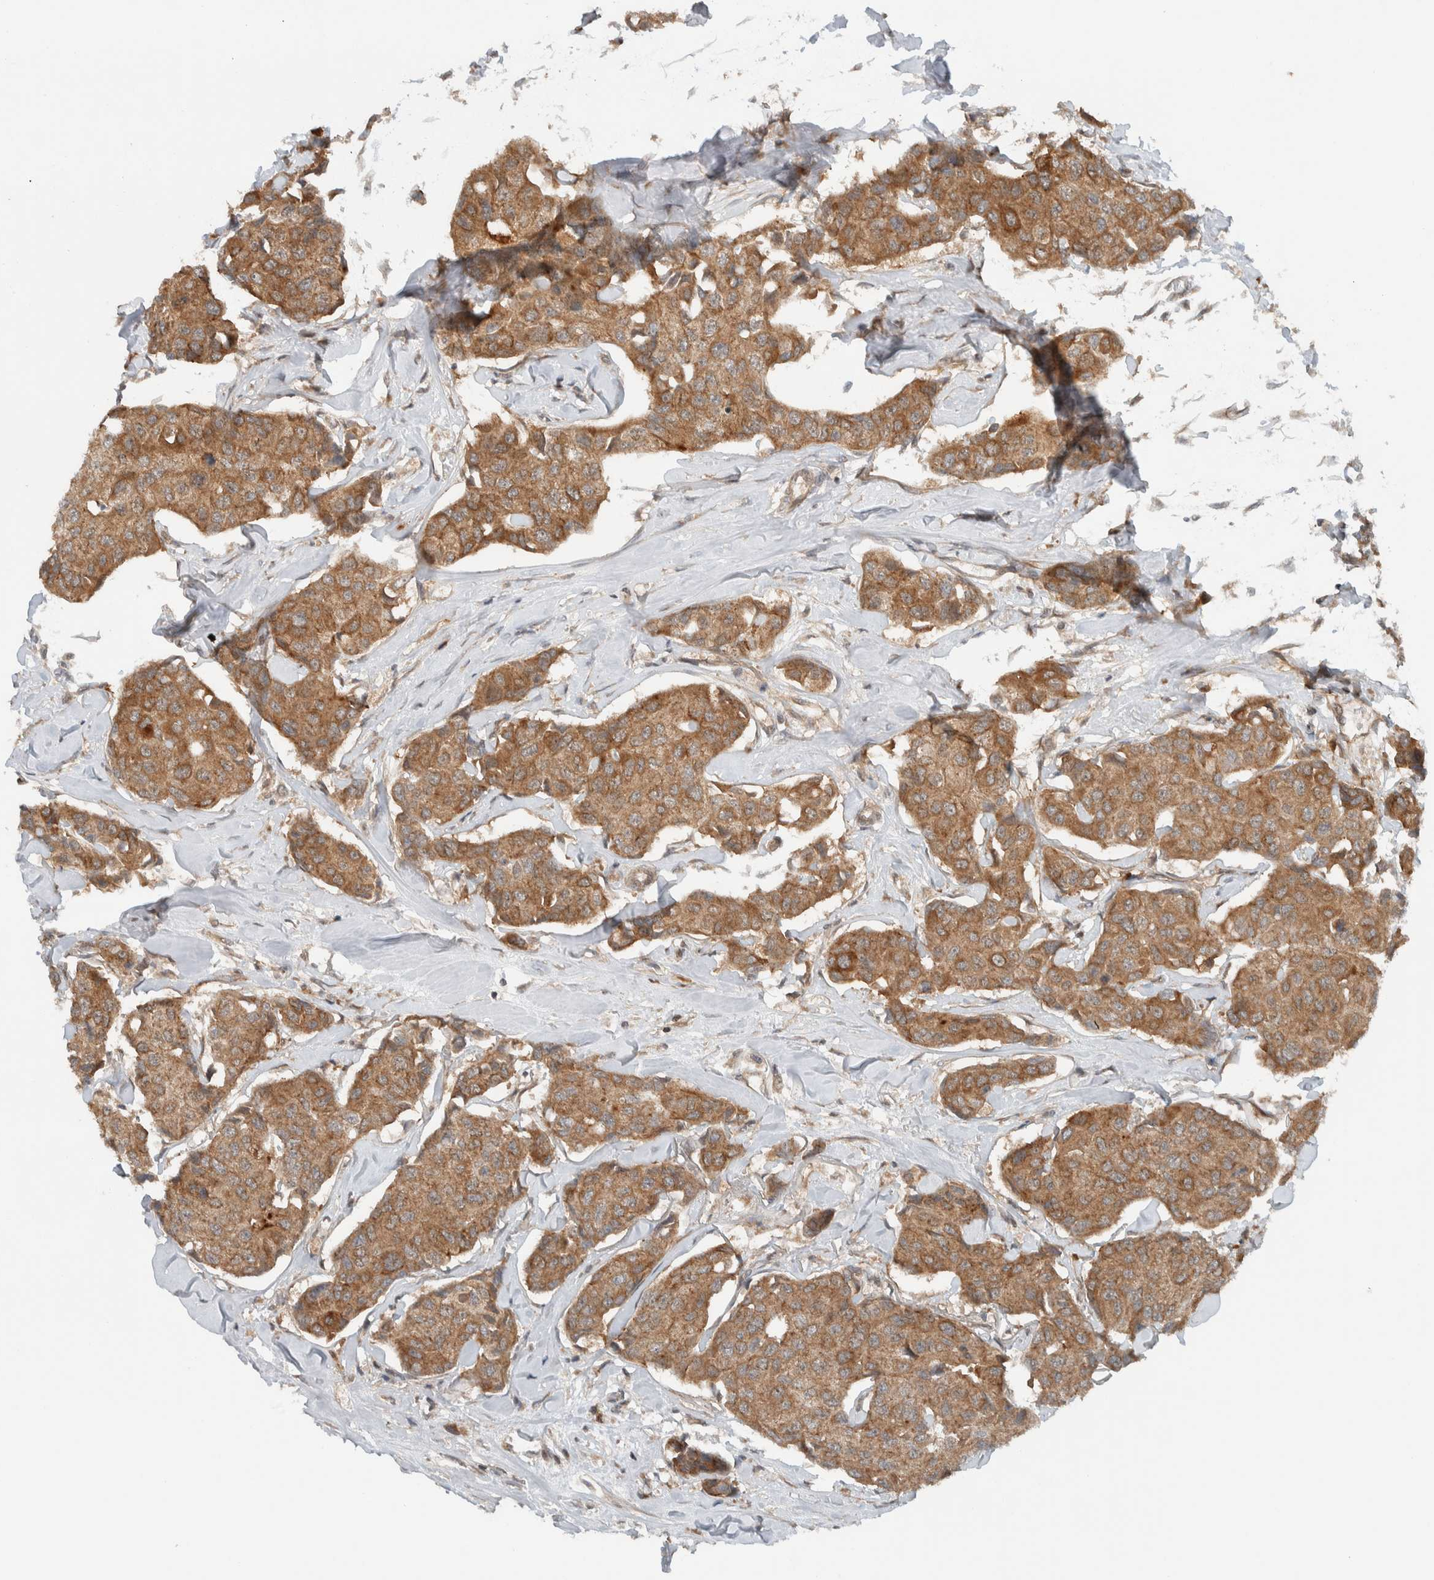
{"staining": {"intensity": "moderate", "quantity": ">75%", "location": "cytoplasmic/membranous"}, "tissue": "breast cancer", "cell_type": "Tumor cells", "image_type": "cancer", "snomed": [{"axis": "morphology", "description": "Duct carcinoma"}, {"axis": "topography", "description": "Breast"}], "caption": "Immunohistochemical staining of human breast cancer reveals moderate cytoplasmic/membranous protein staining in about >75% of tumor cells.", "gene": "KLHL6", "patient": {"sex": "female", "age": 80}}